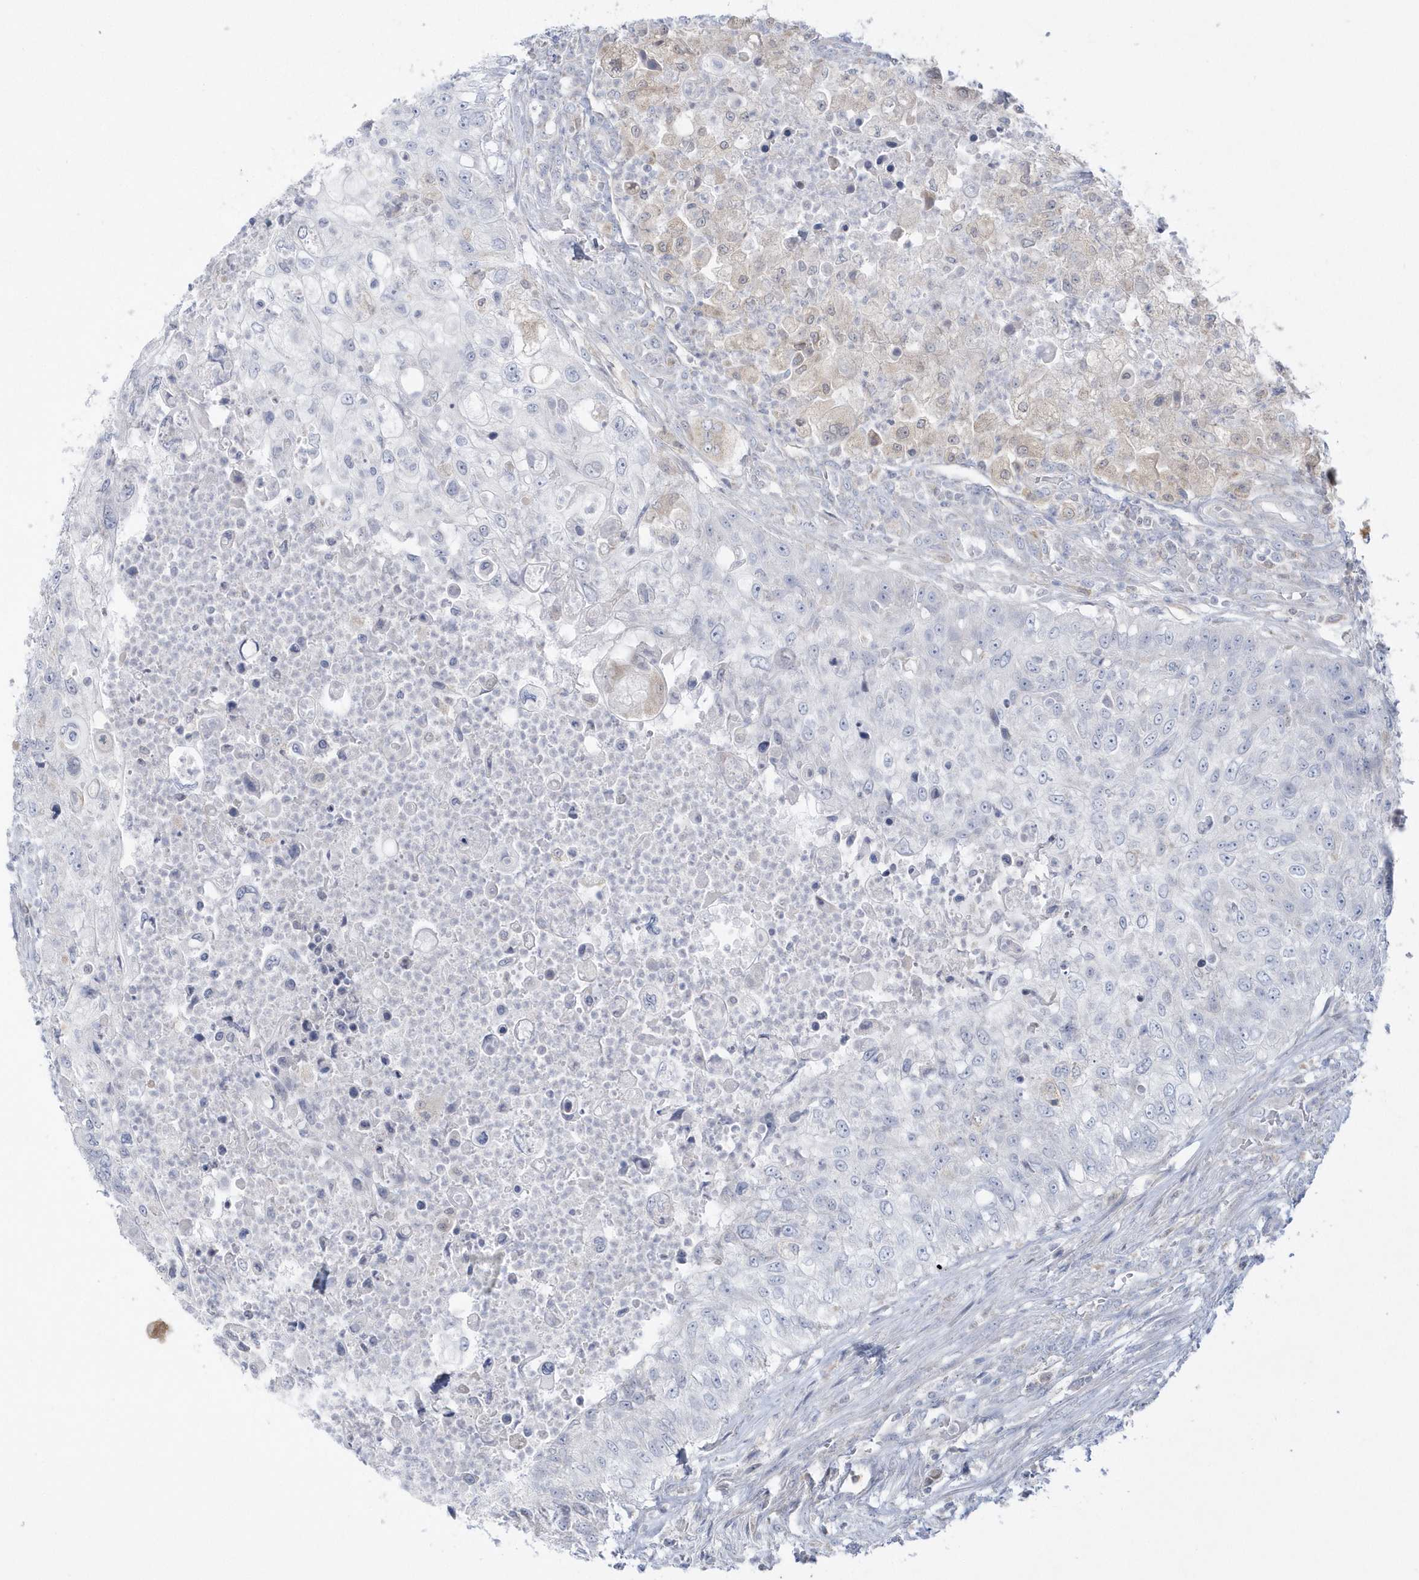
{"staining": {"intensity": "negative", "quantity": "none", "location": "none"}, "tissue": "urothelial cancer", "cell_type": "Tumor cells", "image_type": "cancer", "snomed": [{"axis": "morphology", "description": "Urothelial carcinoma, High grade"}, {"axis": "topography", "description": "Urinary bladder"}], "caption": "The immunohistochemistry histopathology image has no significant positivity in tumor cells of urothelial cancer tissue. The staining was performed using DAB (3,3'-diaminobenzidine) to visualize the protein expression in brown, while the nuclei were stained in blue with hematoxylin (Magnification: 20x).", "gene": "PCBD1", "patient": {"sex": "female", "age": 60}}